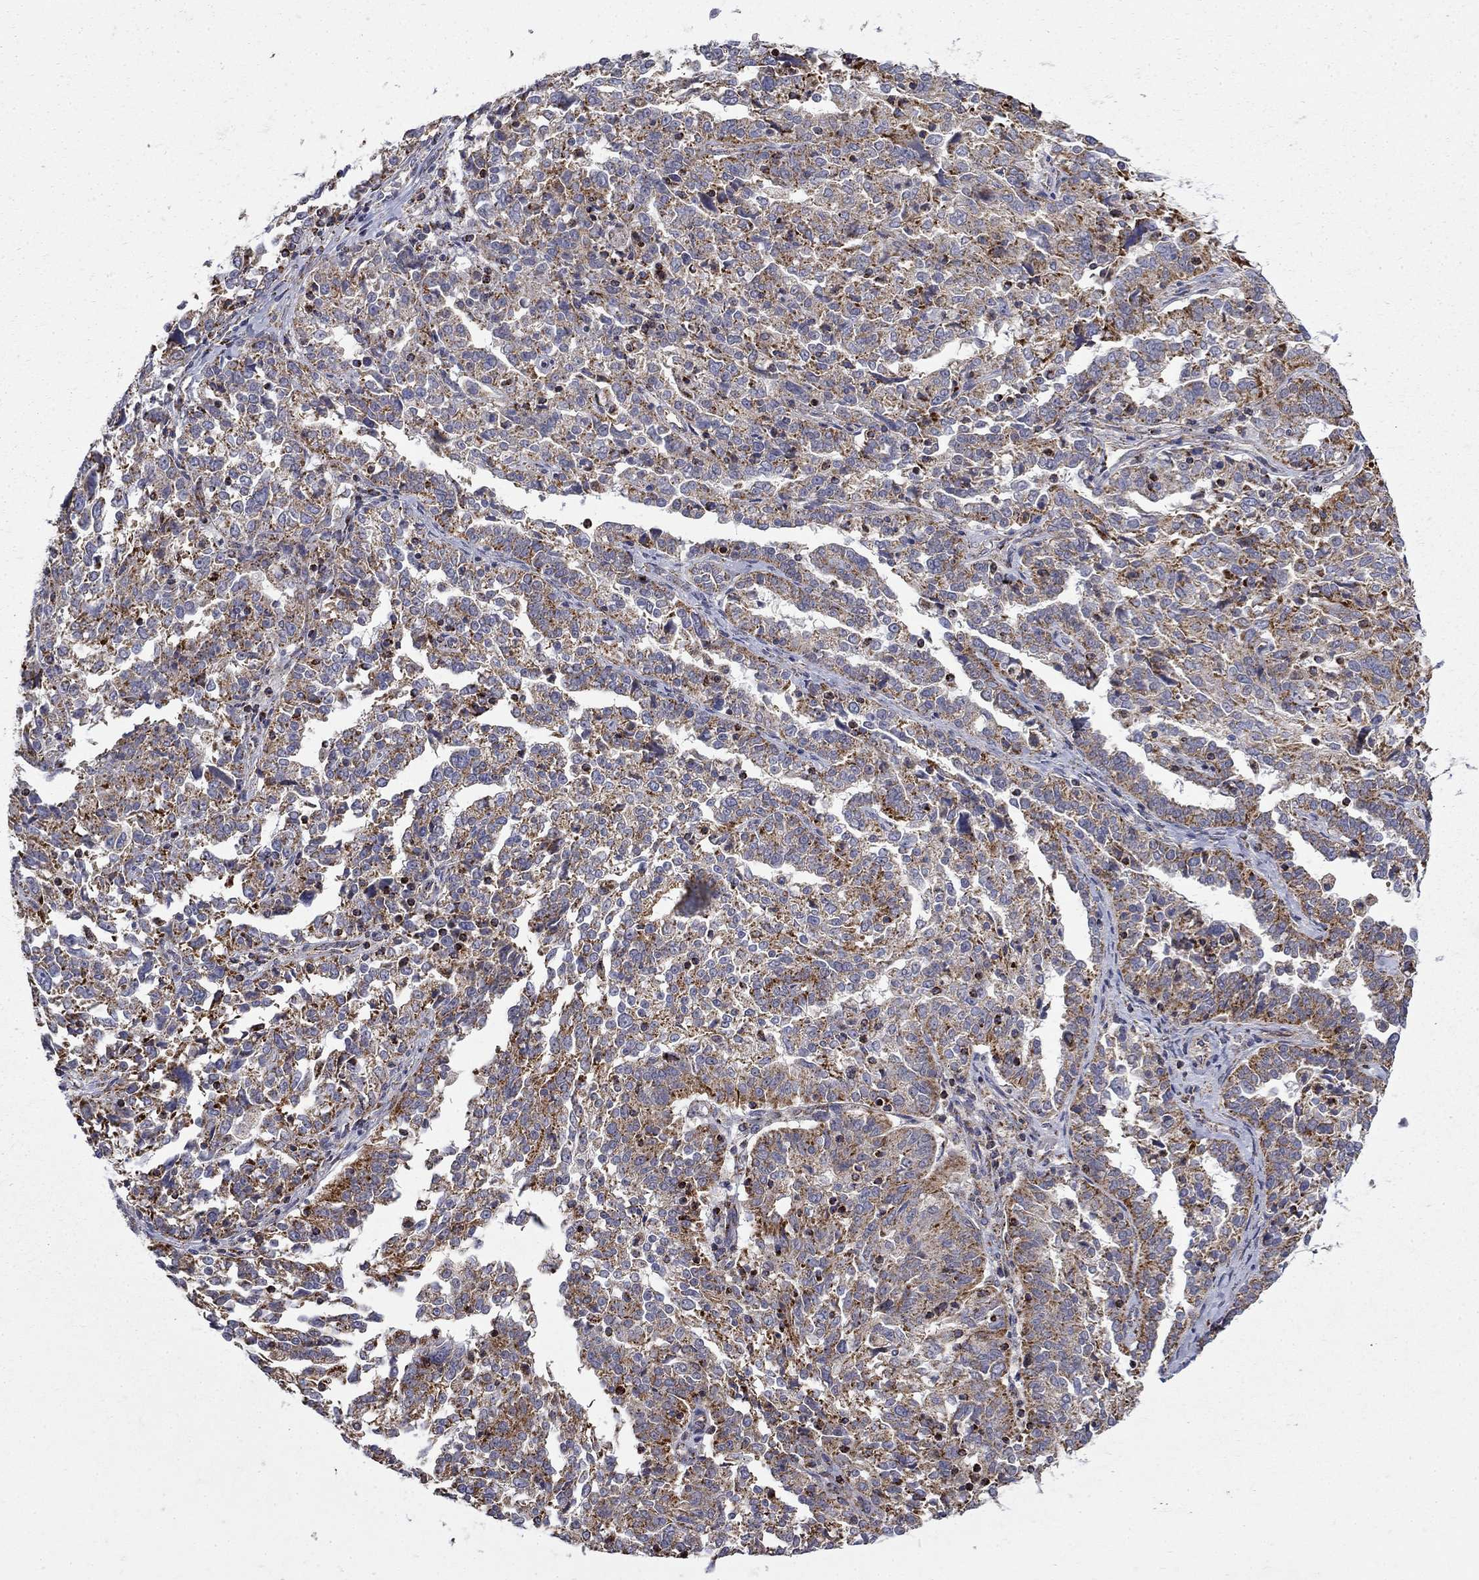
{"staining": {"intensity": "moderate", "quantity": "<25%", "location": "cytoplasmic/membranous"}, "tissue": "ovarian cancer", "cell_type": "Tumor cells", "image_type": "cancer", "snomed": [{"axis": "morphology", "description": "Cystadenocarcinoma, serous, NOS"}, {"axis": "topography", "description": "Ovary"}], "caption": "Brown immunohistochemical staining in ovarian serous cystadenocarcinoma demonstrates moderate cytoplasmic/membranous staining in approximately <25% of tumor cells.", "gene": "PCBP3", "patient": {"sex": "female", "age": 67}}